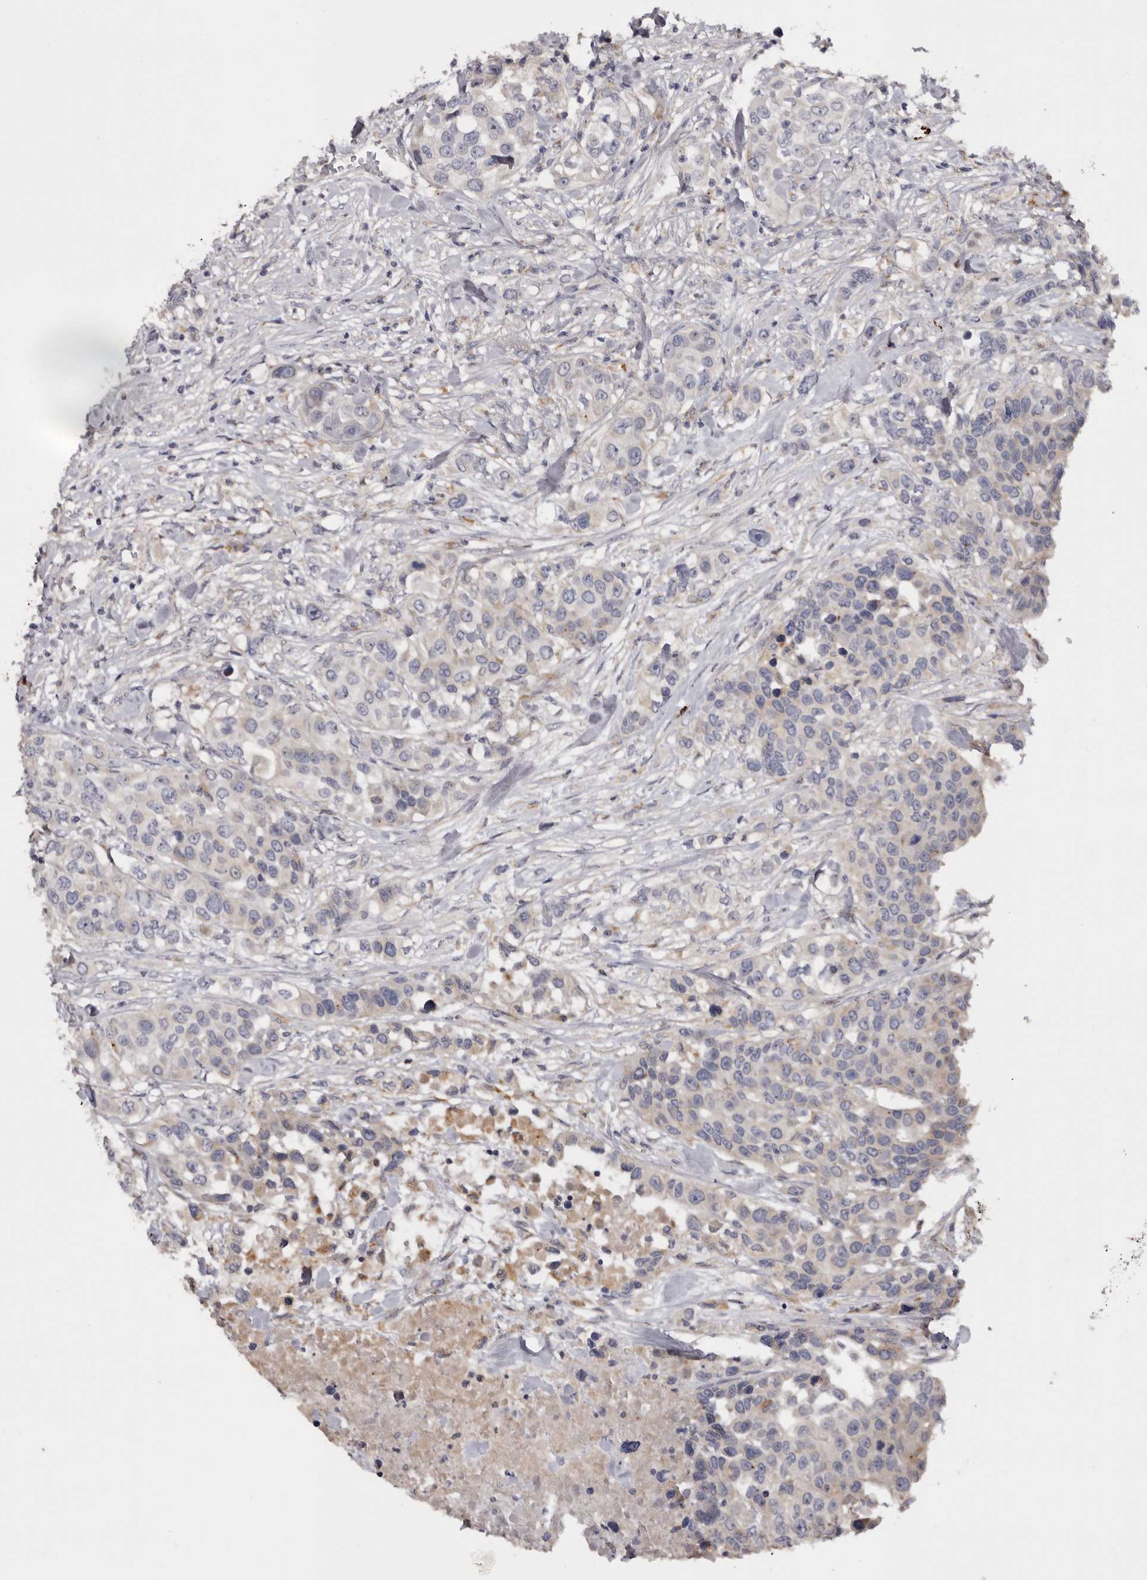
{"staining": {"intensity": "weak", "quantity": "<25%", "location": "cytoplasmic/membranous"}, "tissue": "urothelial cancer", "cell_type": "Tumor cells", "image_type": "cancer", "snomed": [{"axis": "morphology", "description": "Urothelial carcinoma, High grade"}, {"axis": "topography", "description": "Urinary bladder"}], "caption": "Protein analysis of urothelial cancer exhibits no significant positivity in tumor cells.", "gene": "DAP", "patient": {"sex": "female", "age": 80}}